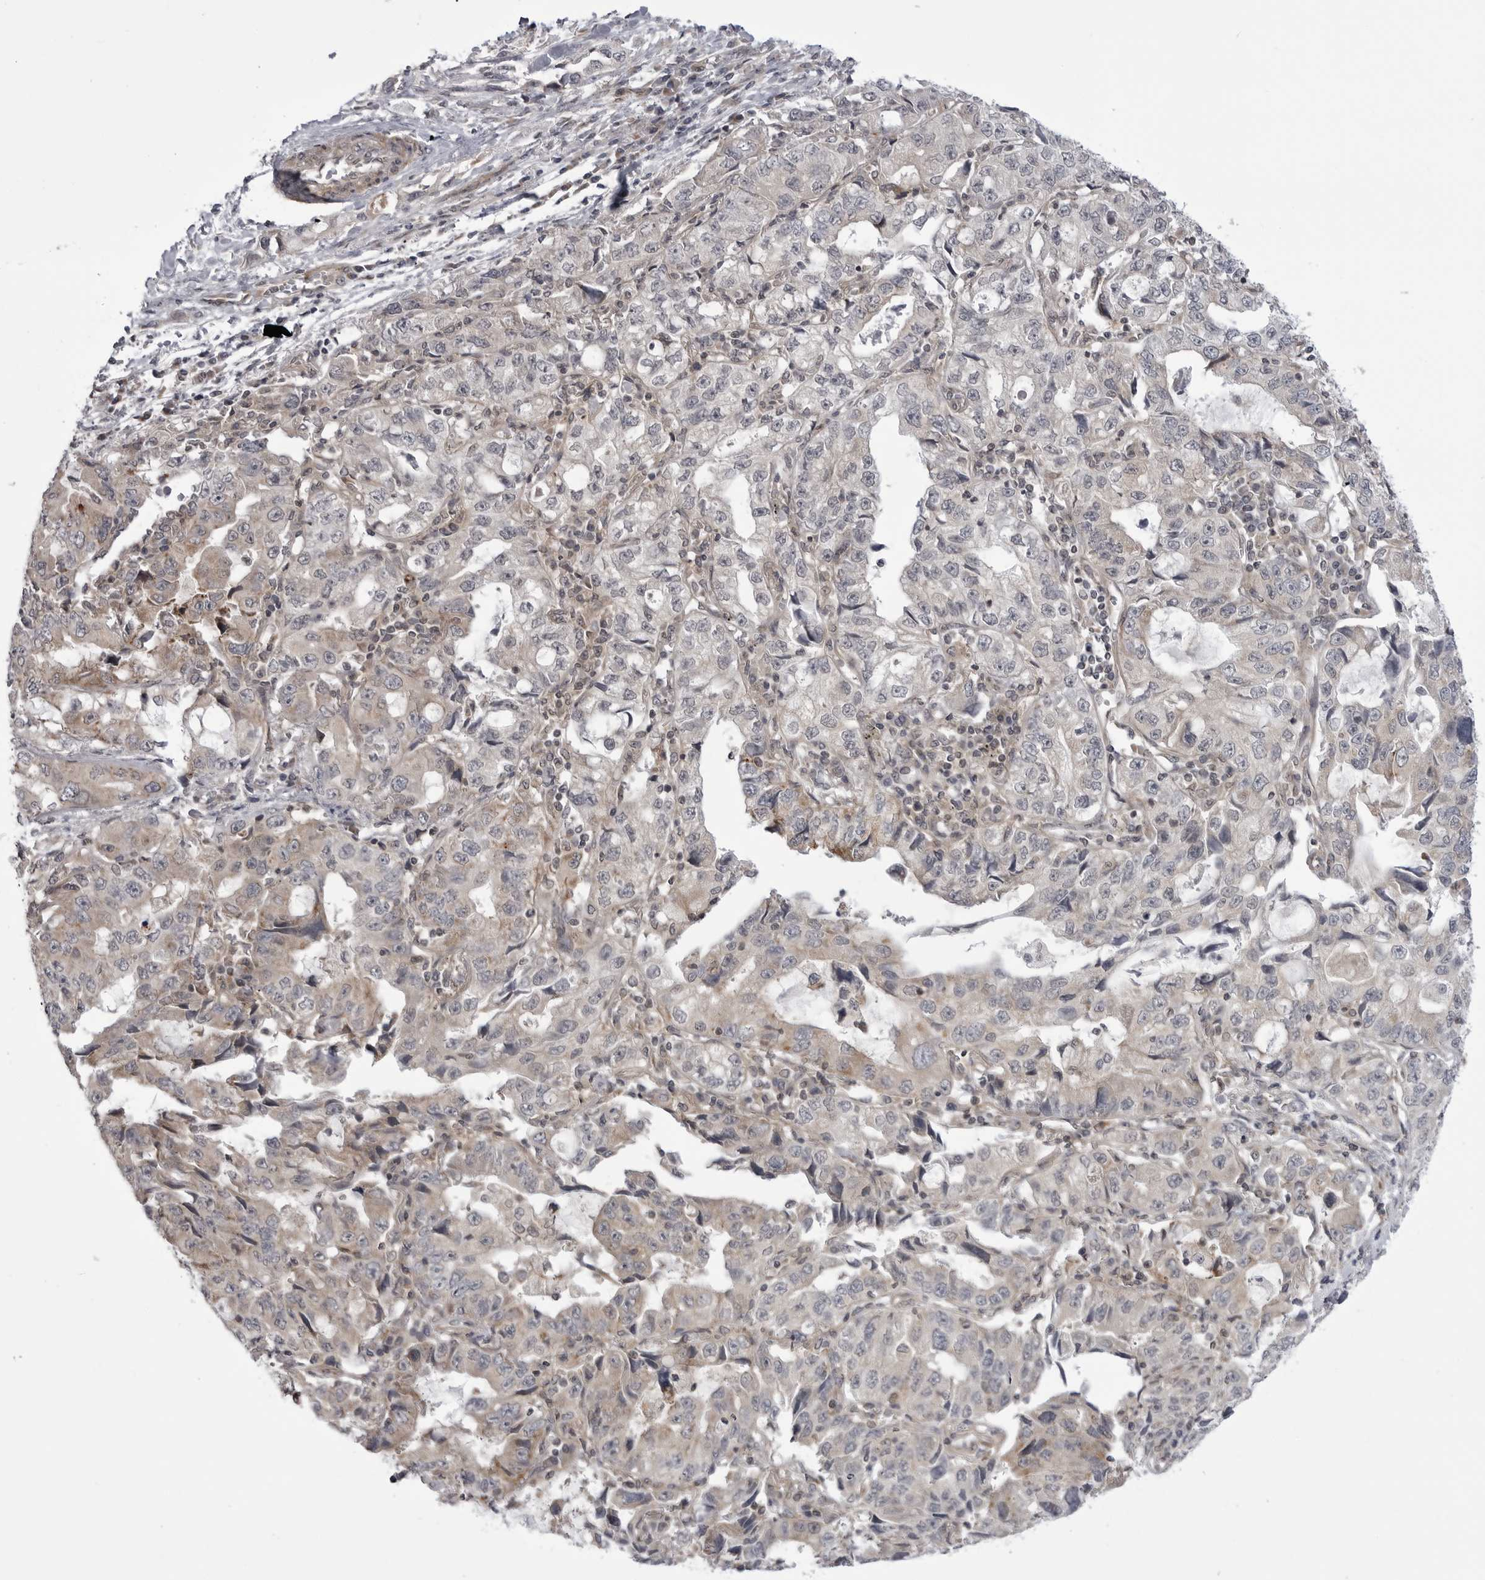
{"staining": {"intensity": "weak", "quantity": "<25%", "location": "cytoplasmic/membranous"}, "tissue": "lung cancer", "cell_type": "Tumor cells", "image_type": "cancer", "snomed": [{"axis": "morphology", "description": "Adenocarcinoma, NOS"}, {"axis": "topography", "description": "Lung"}], "caption": "Immunohistochemistry (IHC) micrograph of lung adenocarcinoma stained for a protein (brown), which displays no staining in tumor cells.", "gene": "CCDC18", "patient": {"sex": "female", "age": 51}}